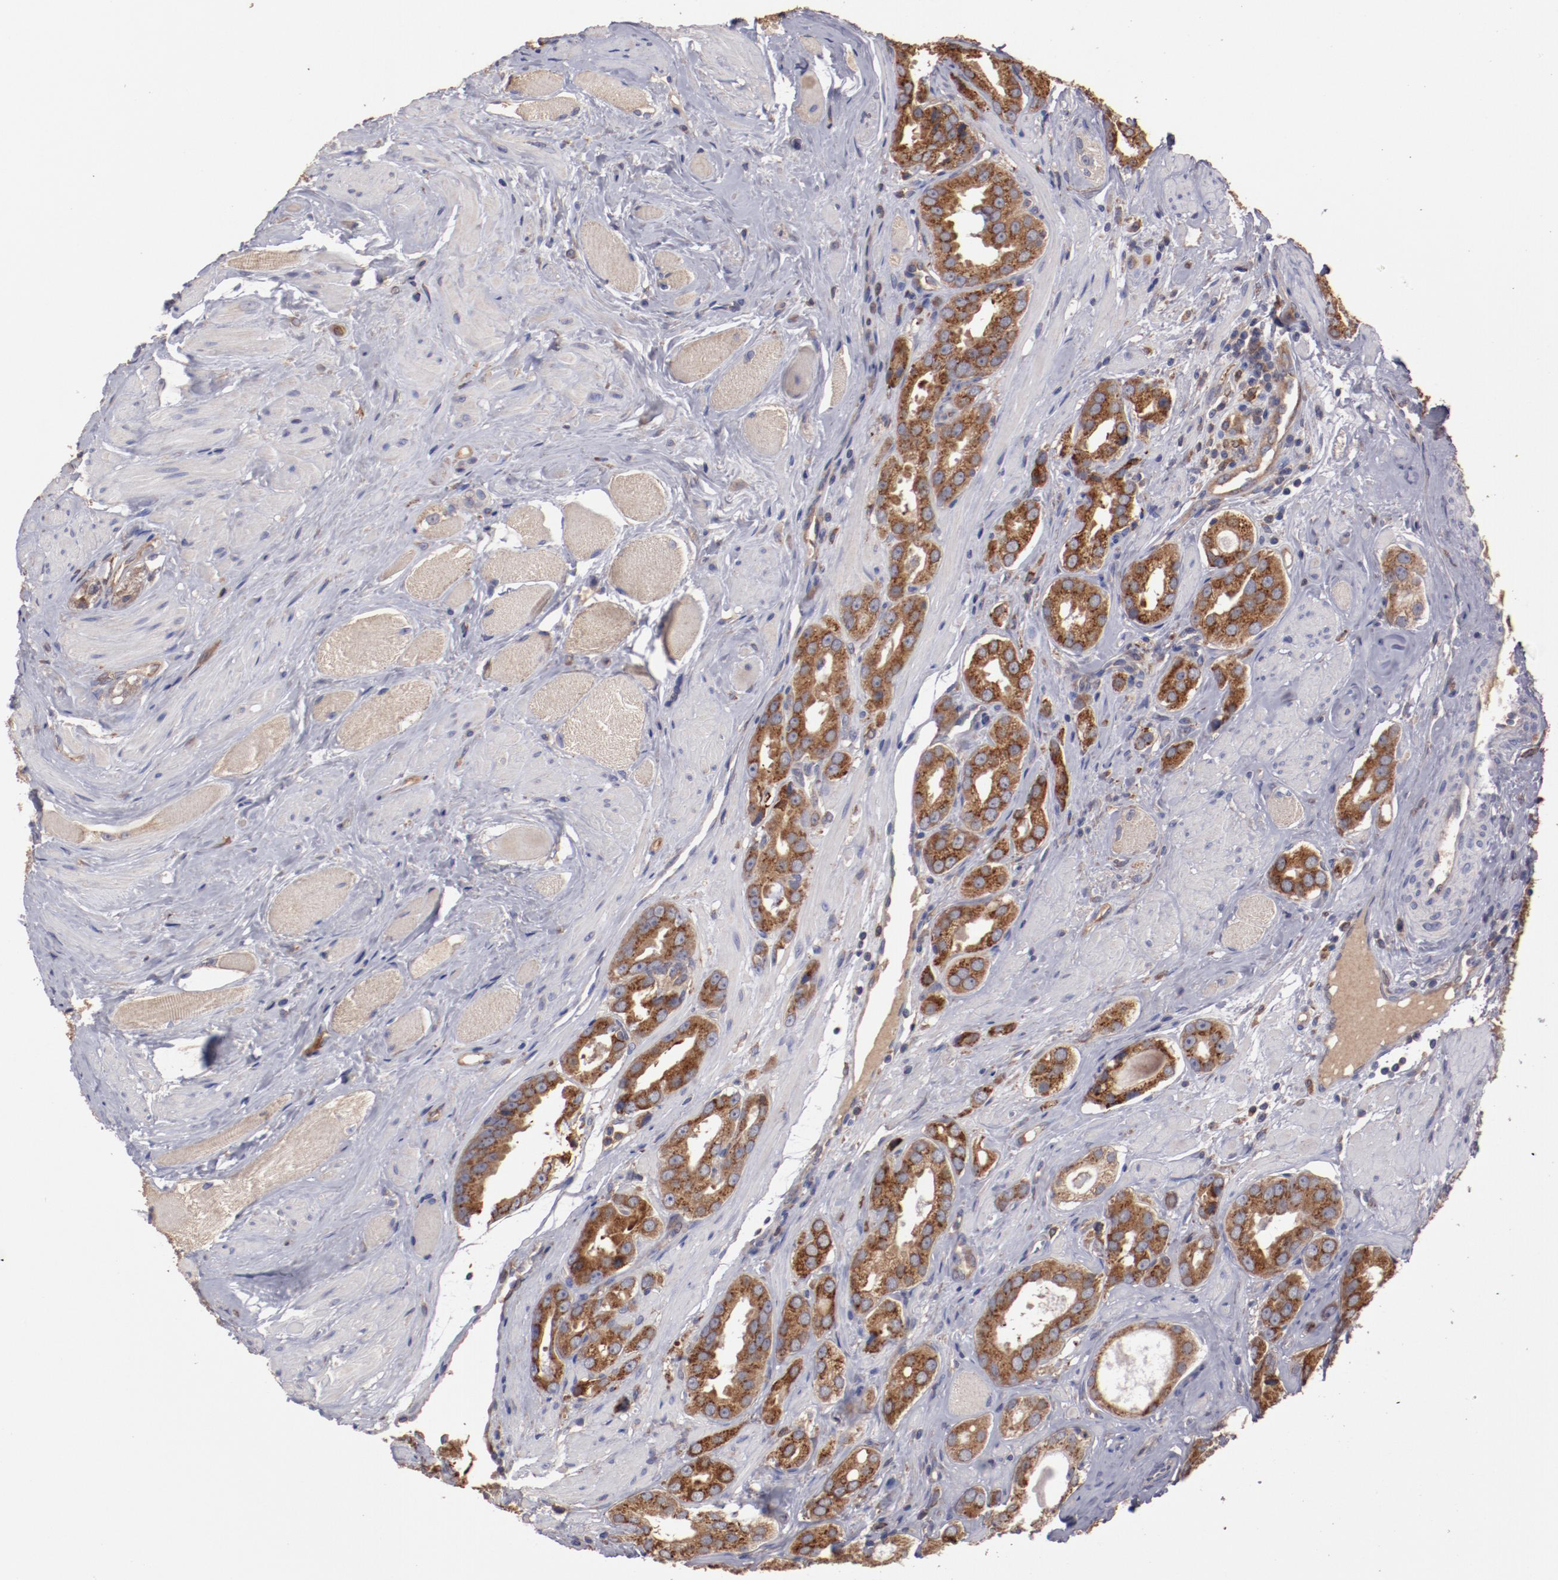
{"staining": {"intensity": "moderate", "quantity": ">75%", "location": "cytoplasmic/membranous"}, "tissue": "prostate cancer", "cell_type": "Tumor cells", "image_type": "cancer", "snomed": [{"axis": "morphology", "description": "Adenocarcinoma, Medium grade"}, {"axis": "topography", "description": "Prostate"}], "caption": "The immunohistochemical stain labels moderate cytoplasmic/membranous expression in tumor cells of adenocarcinoma (medium-grade) (prostate) tissue. (DAB (3,3'-diaminobenzidine) = brown stain, brightfield microscopy at high magnification).", "gene": "NFKBIE", "patient": {"sex": "male", "age": 53}}